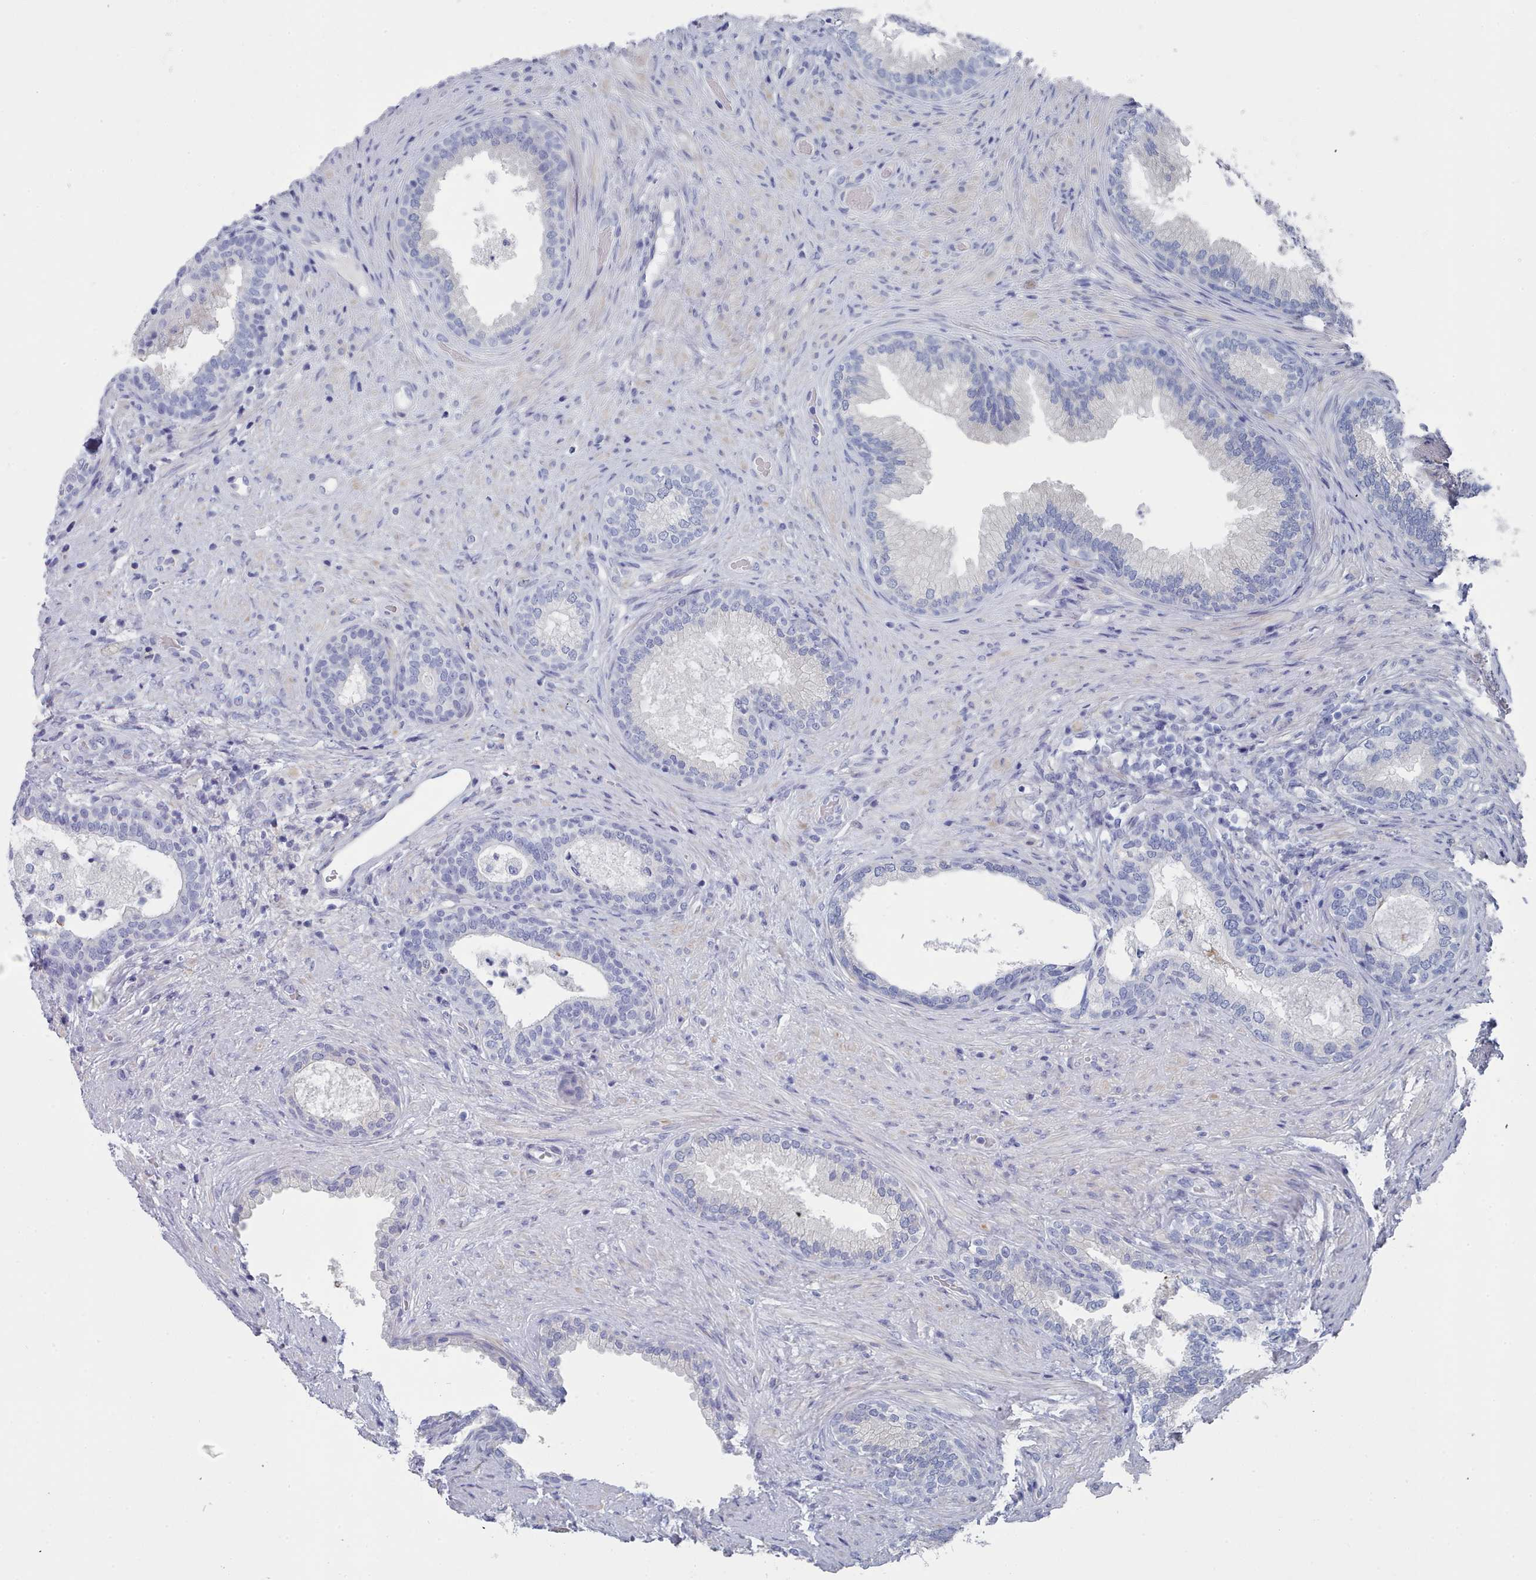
{"staining": {"intensity": "negative", "quantity": "none", "location": "none"}, "tissue": "prostate", "cell_type": "Glandular cells", "image_type": "normal", "snomed": [{"axis": "morphology", "description": "Normal tissue, NOS"}, {"axis": "topography", "description": "Prostate"}], "caption": "This is an immunohistochemistry image of normal prostate. There is no positivity in glandular cells.", "gene": "ENSG00000285188", "patient": {"sex": "male", "age": 76}}